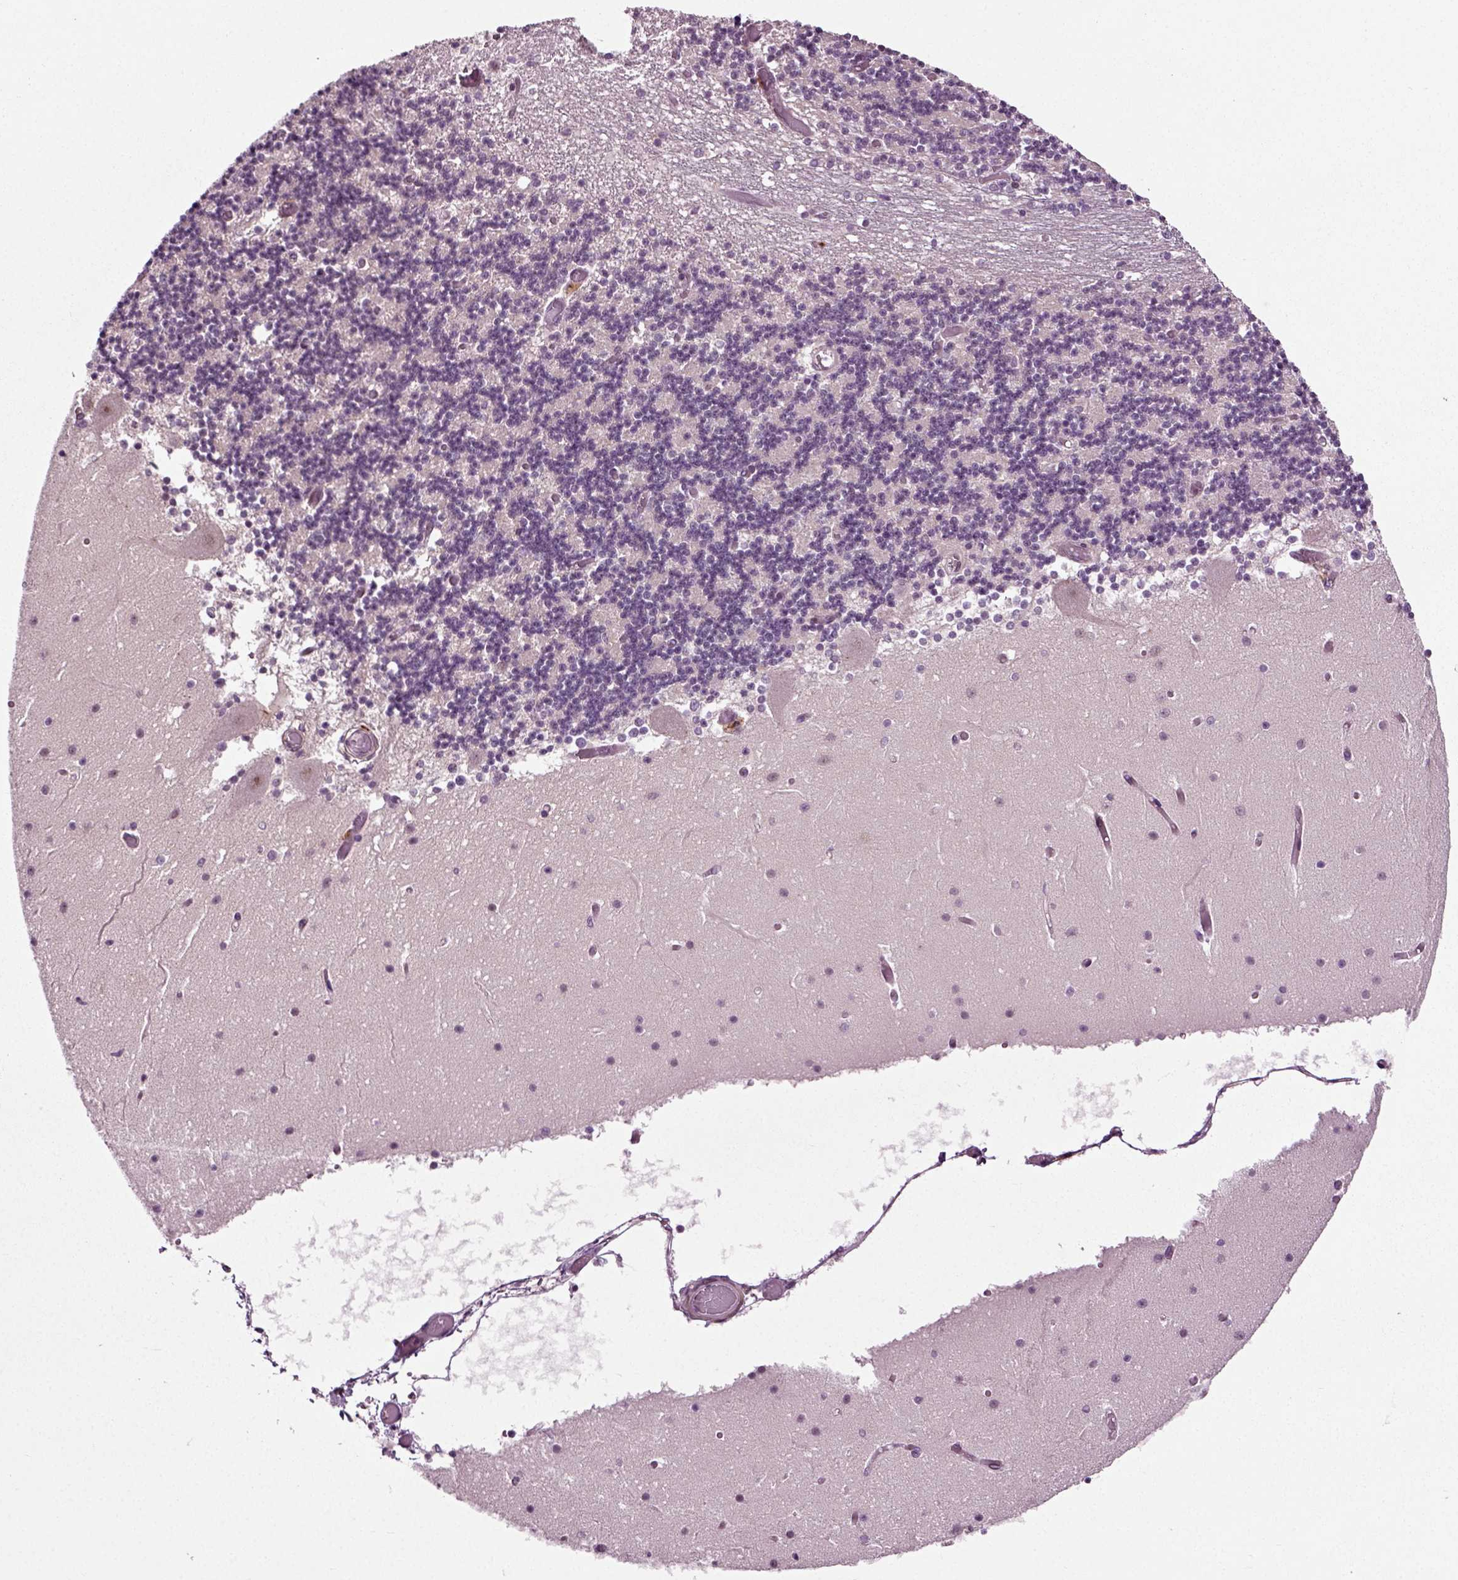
{"staining": {"intensity": "negative", "quantity": "none", "location": "none"}, "tissue": "cerebellum", "cell_type": "Cells in granular layer", "image_type": "normal", "snomed": [{"axis": "morphology", "description": "Normal tissue, NOS"}, {"axis": "topography", "description": "Cerebellum"}], "caption": "IHC photomicrograph of unremarkable cerebellum: human cerebellum stained with DAB demonstrates no significant protein expression in cells in granular layer.", "gene": "KNSTRN", "patient": {"sex": "female", "age": 28}}